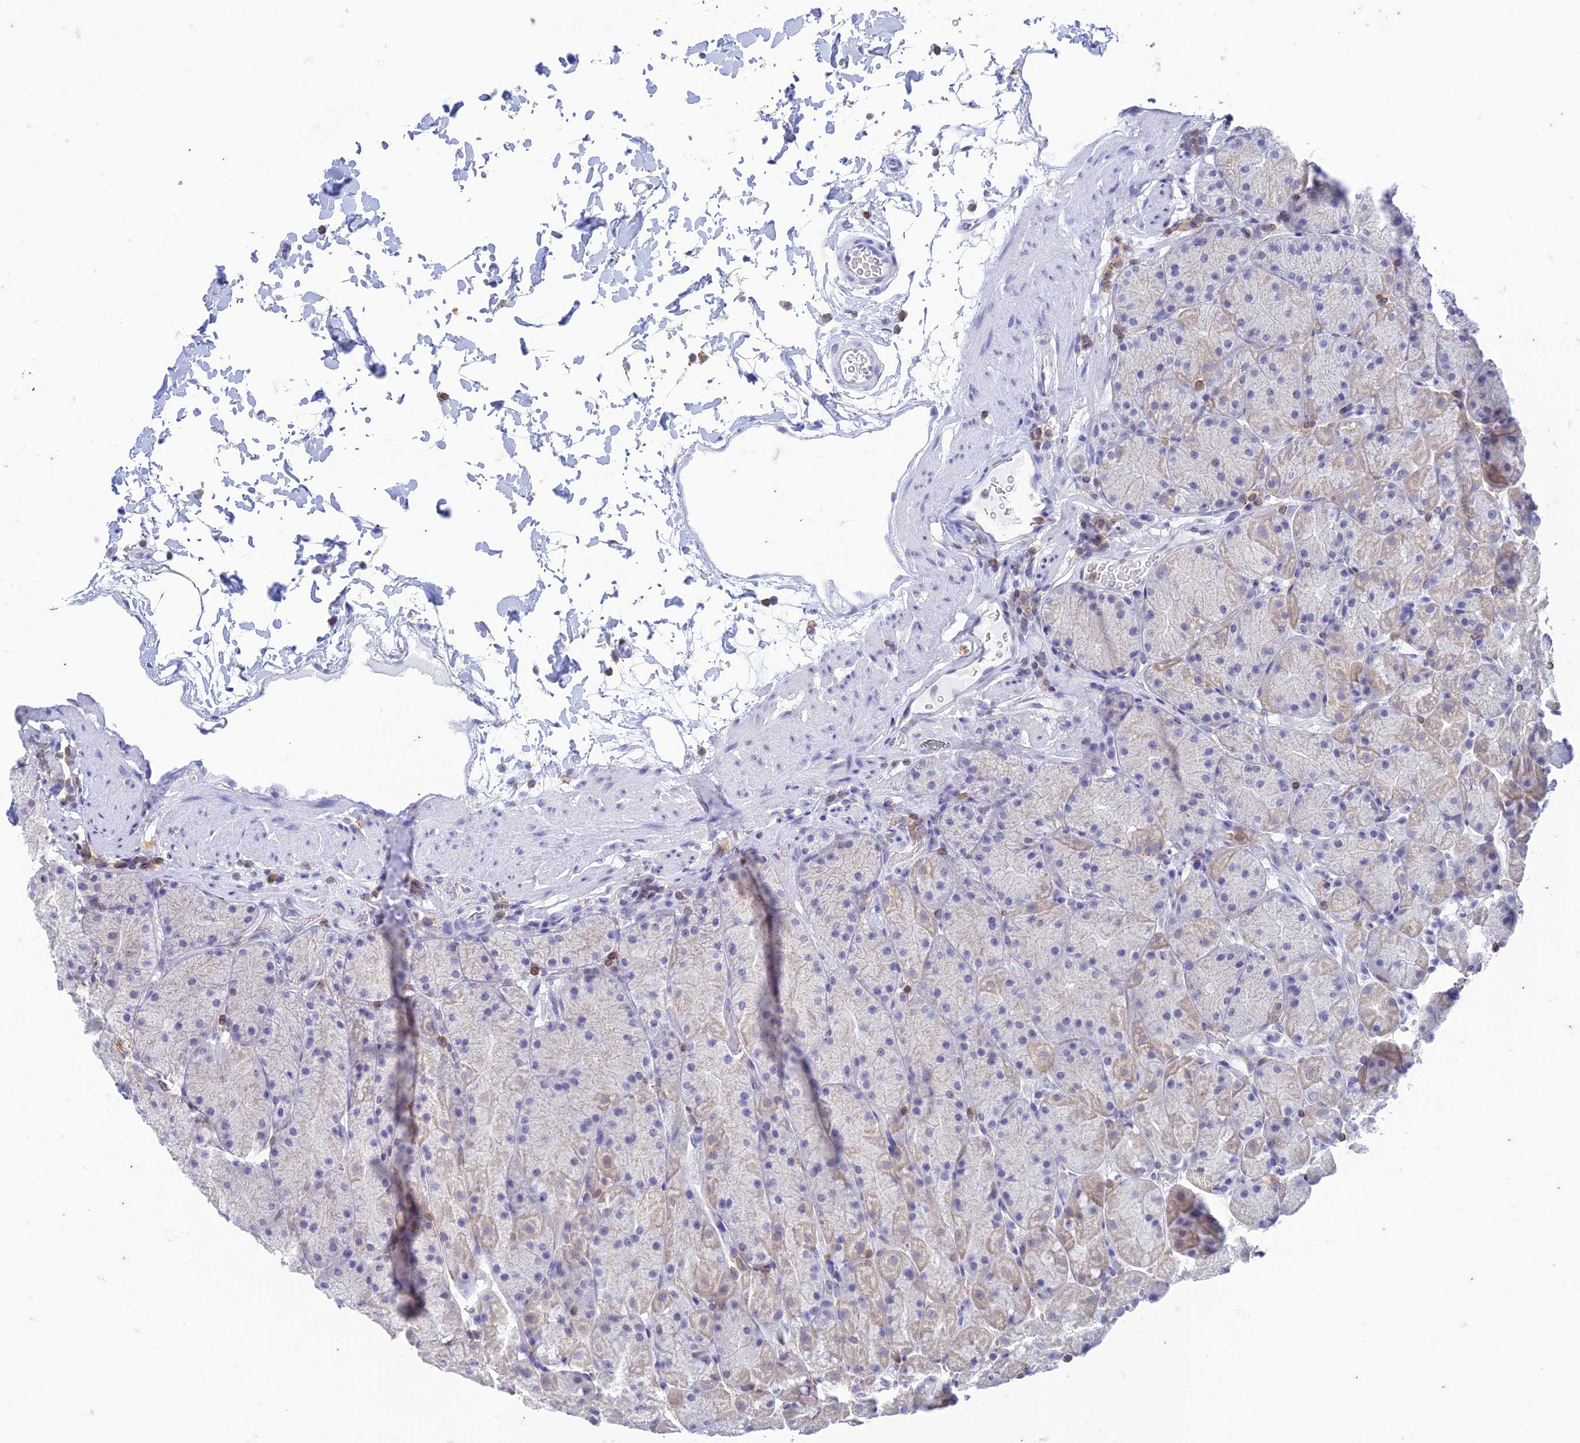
{"staining": {"intensity": "strong", "quantity": "<25%", "location": "cytoplasmic/membranous"}, "tissue": "stomach", "cell_type": "Glandular cells", "image_type": "normal", "snomed": [{"axis": "morphology", "description": "Normal tissue, NOS"}, {"axis": "topography", "description": "Stomach, upper"}, {"axis": "topography", "description": "Stomach, lower"}], "caption": "Approximately <25% of glandular cells in normal stomach reveal strong cytoplasmic/membranous protein positivity as visualized by brown immunohistochemical staining.", "gene": "FGF7", "patient": {"sex": "male", "age": 67}}